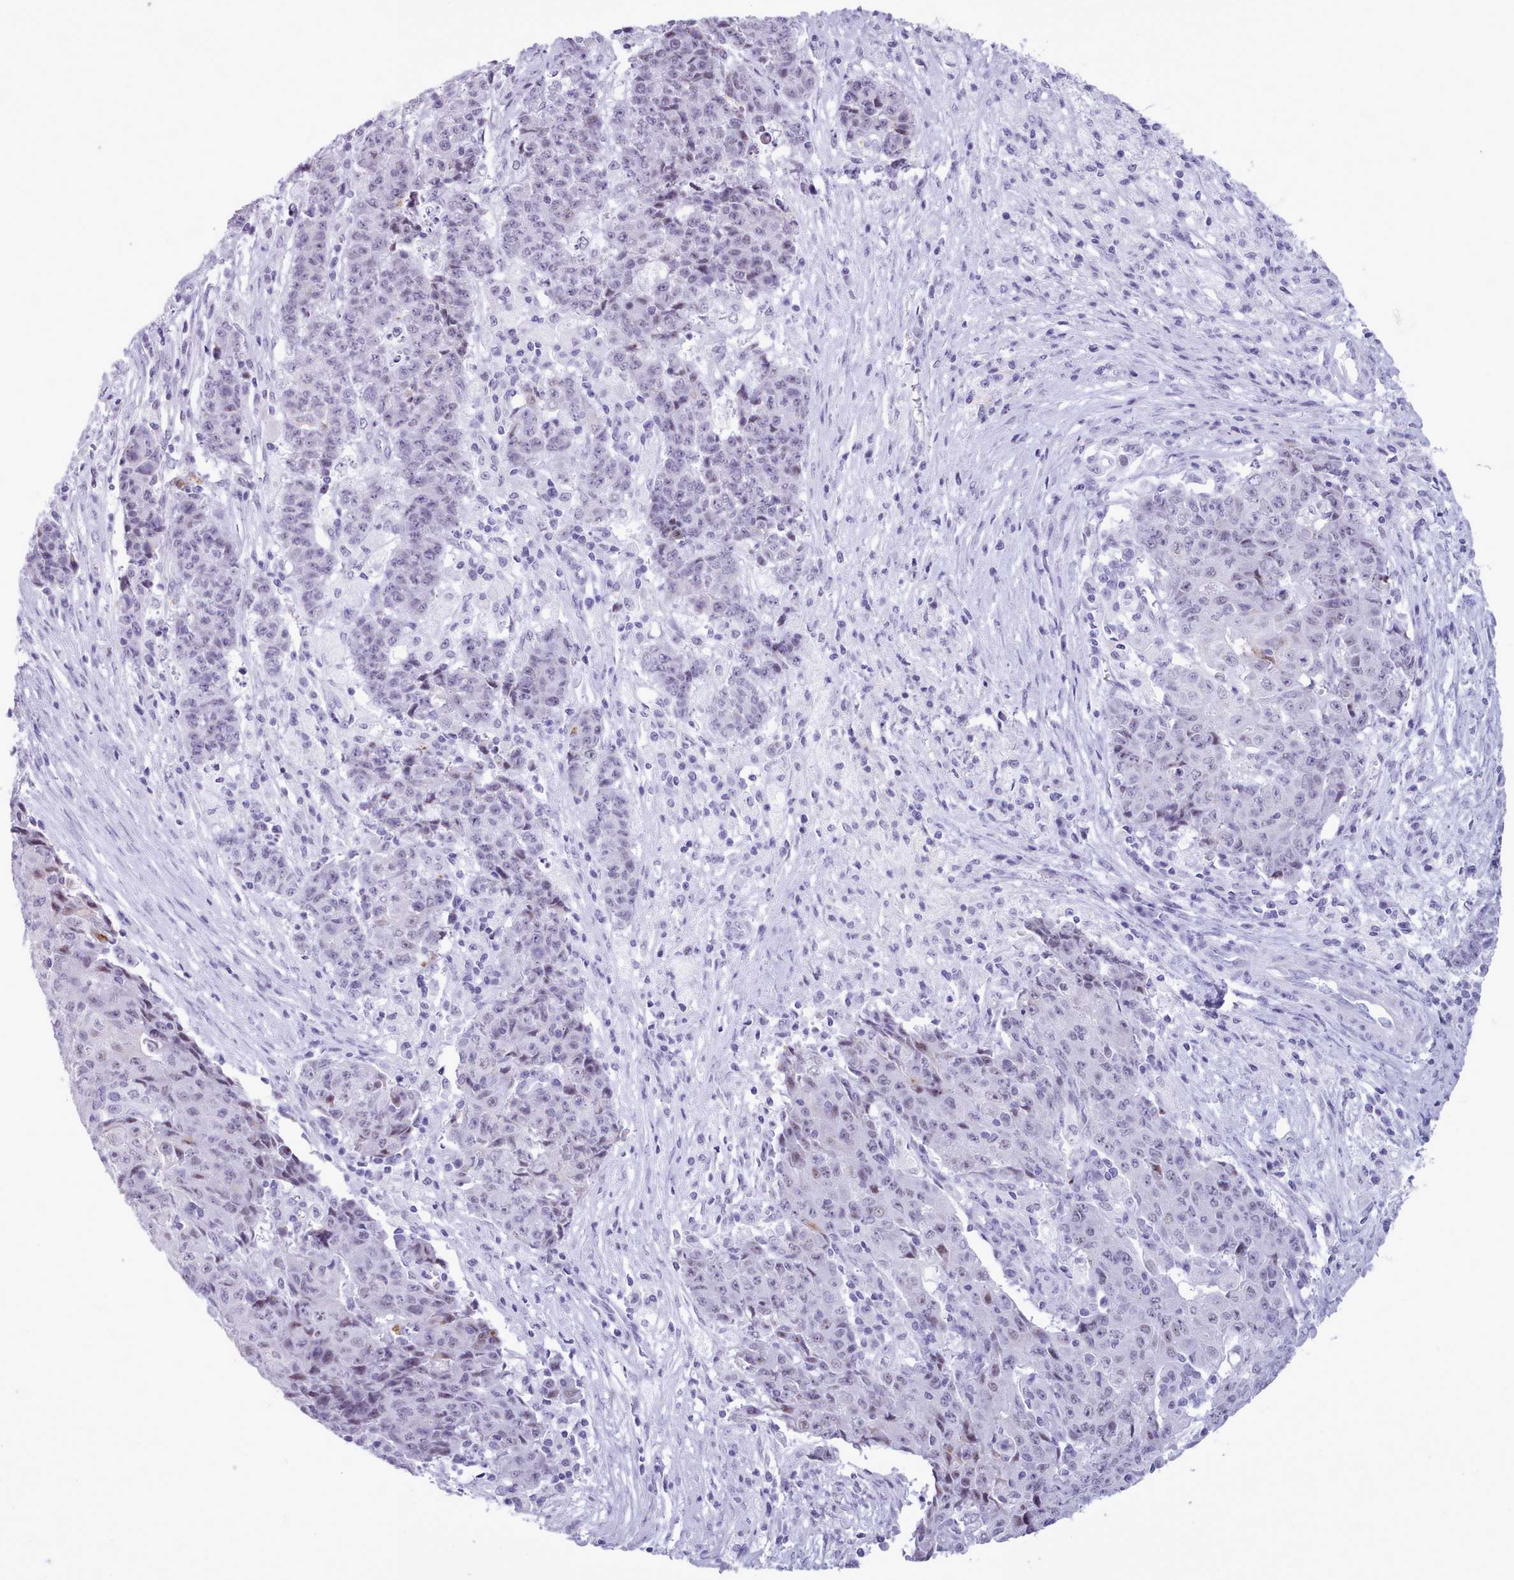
{"staining": {"intensity": "negative", "quantity": "none", "location": "none"}, "tissue": "ovarian cancer", "cell_type": "Tumor cells", "image_type": "cancer", "snomed": [{"axis": "morphology", "description": "Carcinoma, endometroid"}, {"axis": "topography", "description": "Ovary"}], "caption": "An immunohistochemistry image of endometroid carcinoma (ovarian) is shown. There is no staining in tumor cells of endometroid carcinoma (ovarian). The staining is performed using DAB brown chromogen with nuclei counter-stained in using hematoxylin.", "gene": "FBXO48", "patient": {"sex": "female", "age": 42}}